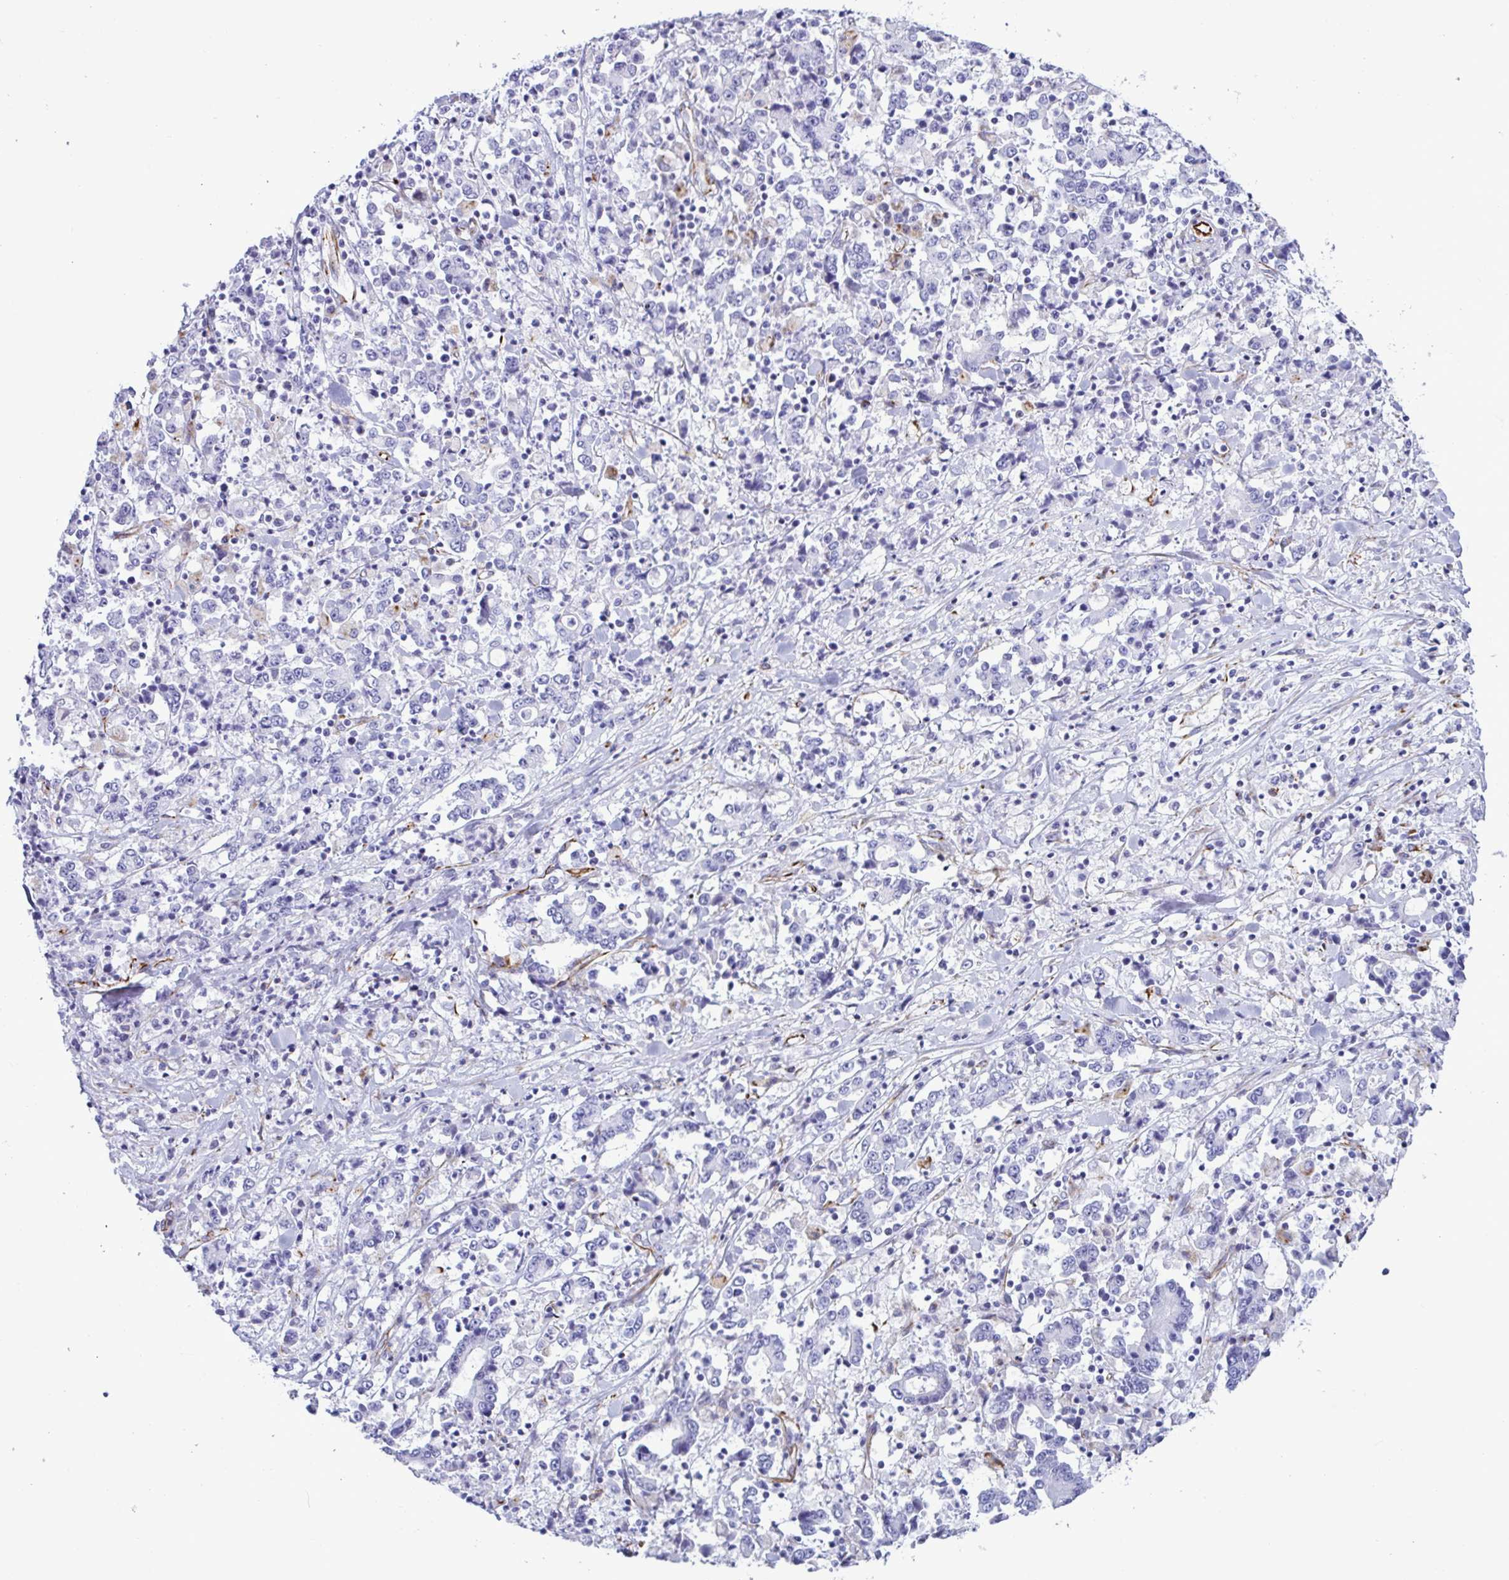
{"staining": {"intensity": "negative", "quantity": "none", "location": "none"}, "tissue": "stomach cancer", "cell_type": "Tumor cells", "image_type": "cancer", "snomed": [{"axis": "morphology", "description": "Adenocarcinoma, NOS"}, {"axis": "topography", "description": "Stomach, upper"}], "caption": "DAB immunohistochemical staining of adenocarcinoma (stomach) displays no significant expression in tumor cells.", "gene": "SMAD5", "patient": {"sex": "male", "age": 68}}